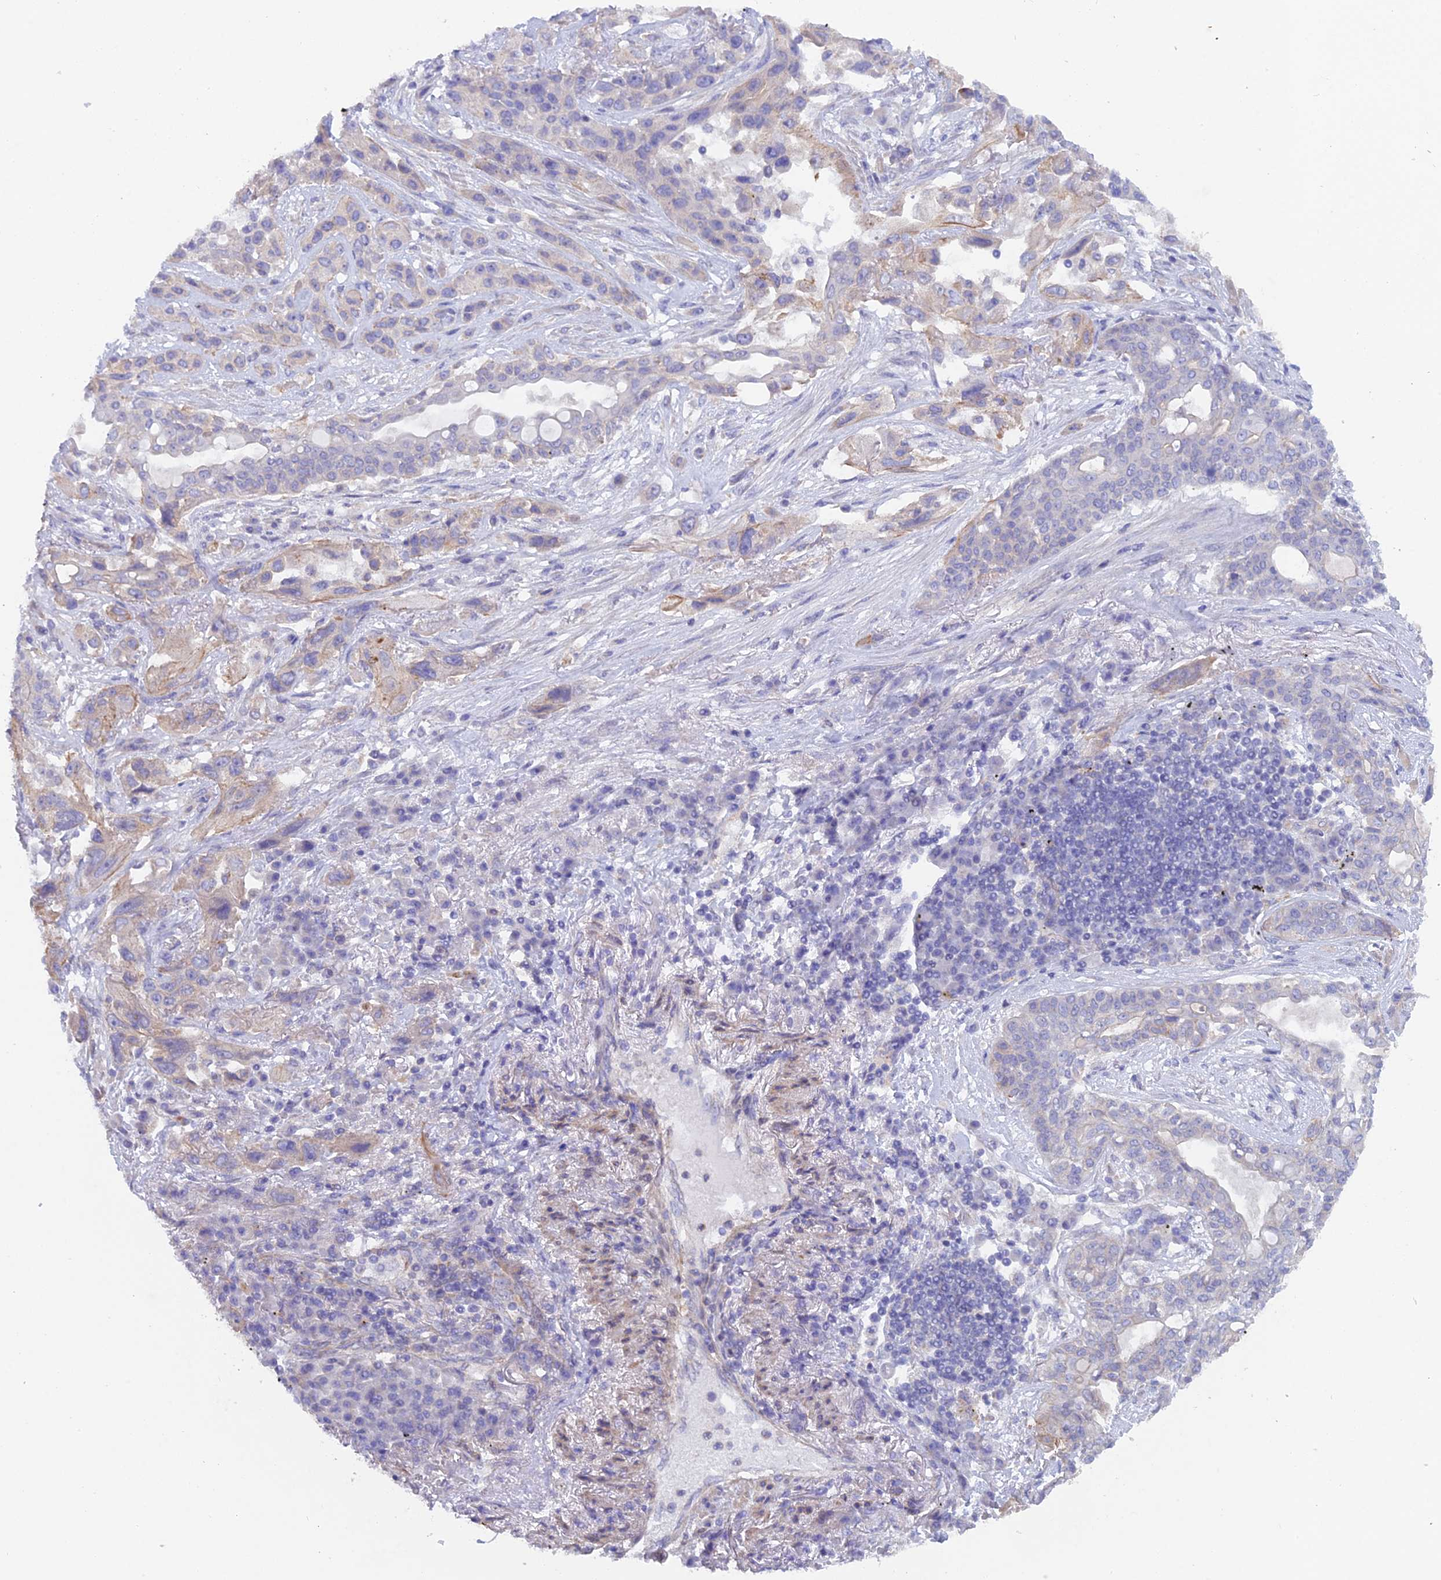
{"staining": {"intensity": "negative", "quantity": "none", "location": "none"}, "tissue": "lung cancer", "cell_type": "Tumor cells", "image_type": "cancer", "snomed": [{"axis": "morphology", "description": "Squamous cell carcinoma, NOS"}, {"axis": "topography", "description": "Lung"}], "caption": "Tumor cells show no significant protein positivity in lung cancer (squamous cell carcinoma).", "gene": "FZR1", "patient": {"sex": "female", "age": 70}}